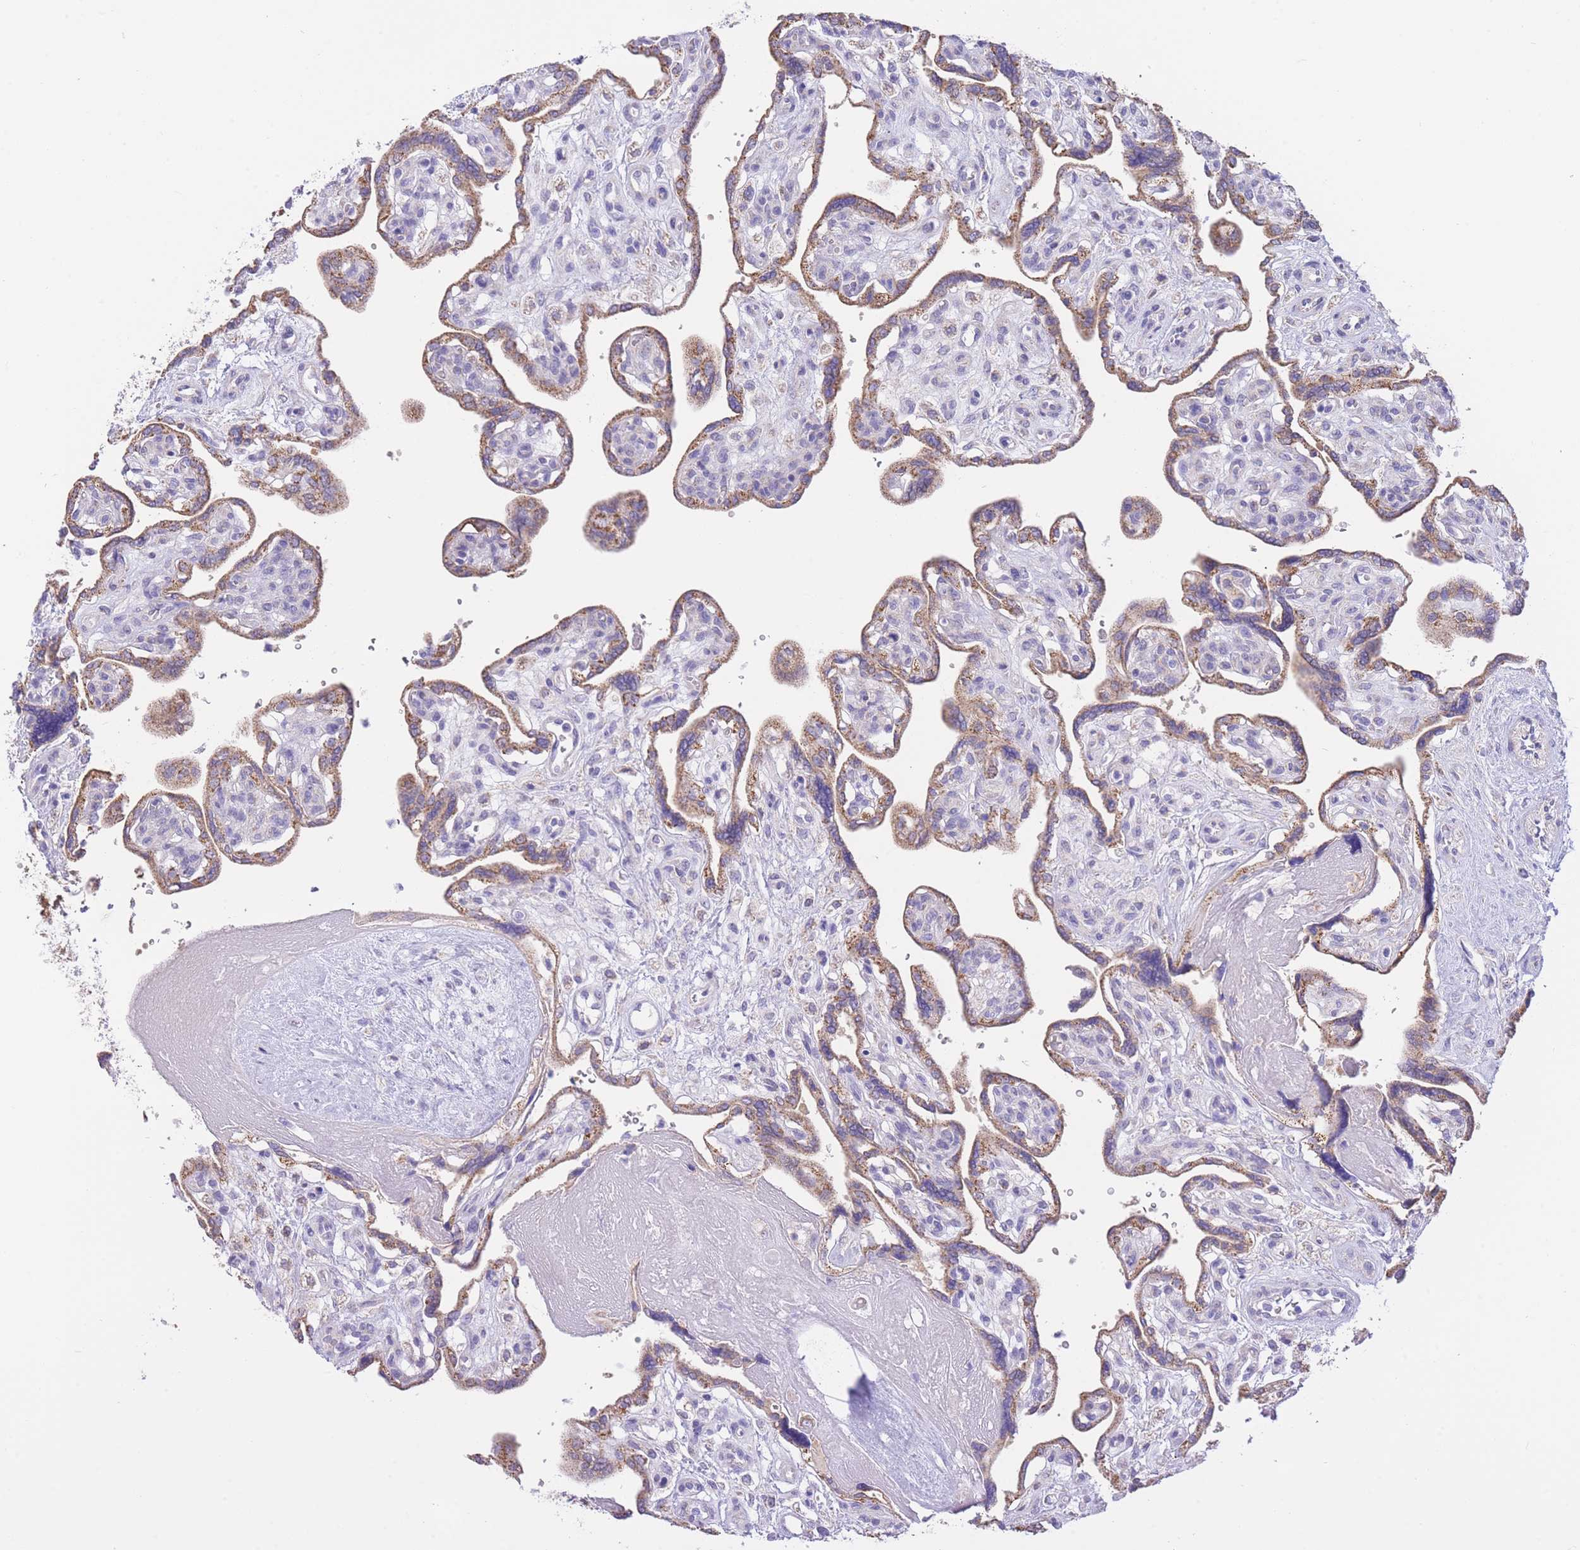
{"staining": {"intensity": "weak", "quantity": ">75%", "location": "cytoplasmic/membranous"}, "tissue": "placenta", "cell_type": "Decidual cells", "image_type": "normal", "snomed": [{"axis": "morphology", "description": "Normal tissue, NOS"}, {"axis": "topography", "description": "Placenta"}], "caption": "Immunohistochemistry (IHC) of benign placenta demonstrates low levels of weak cytoplasmic/membranous staining in about >75% of decidual cells.", "gene": "PGM1", "patient": {"sex": "female", "age": 39}}